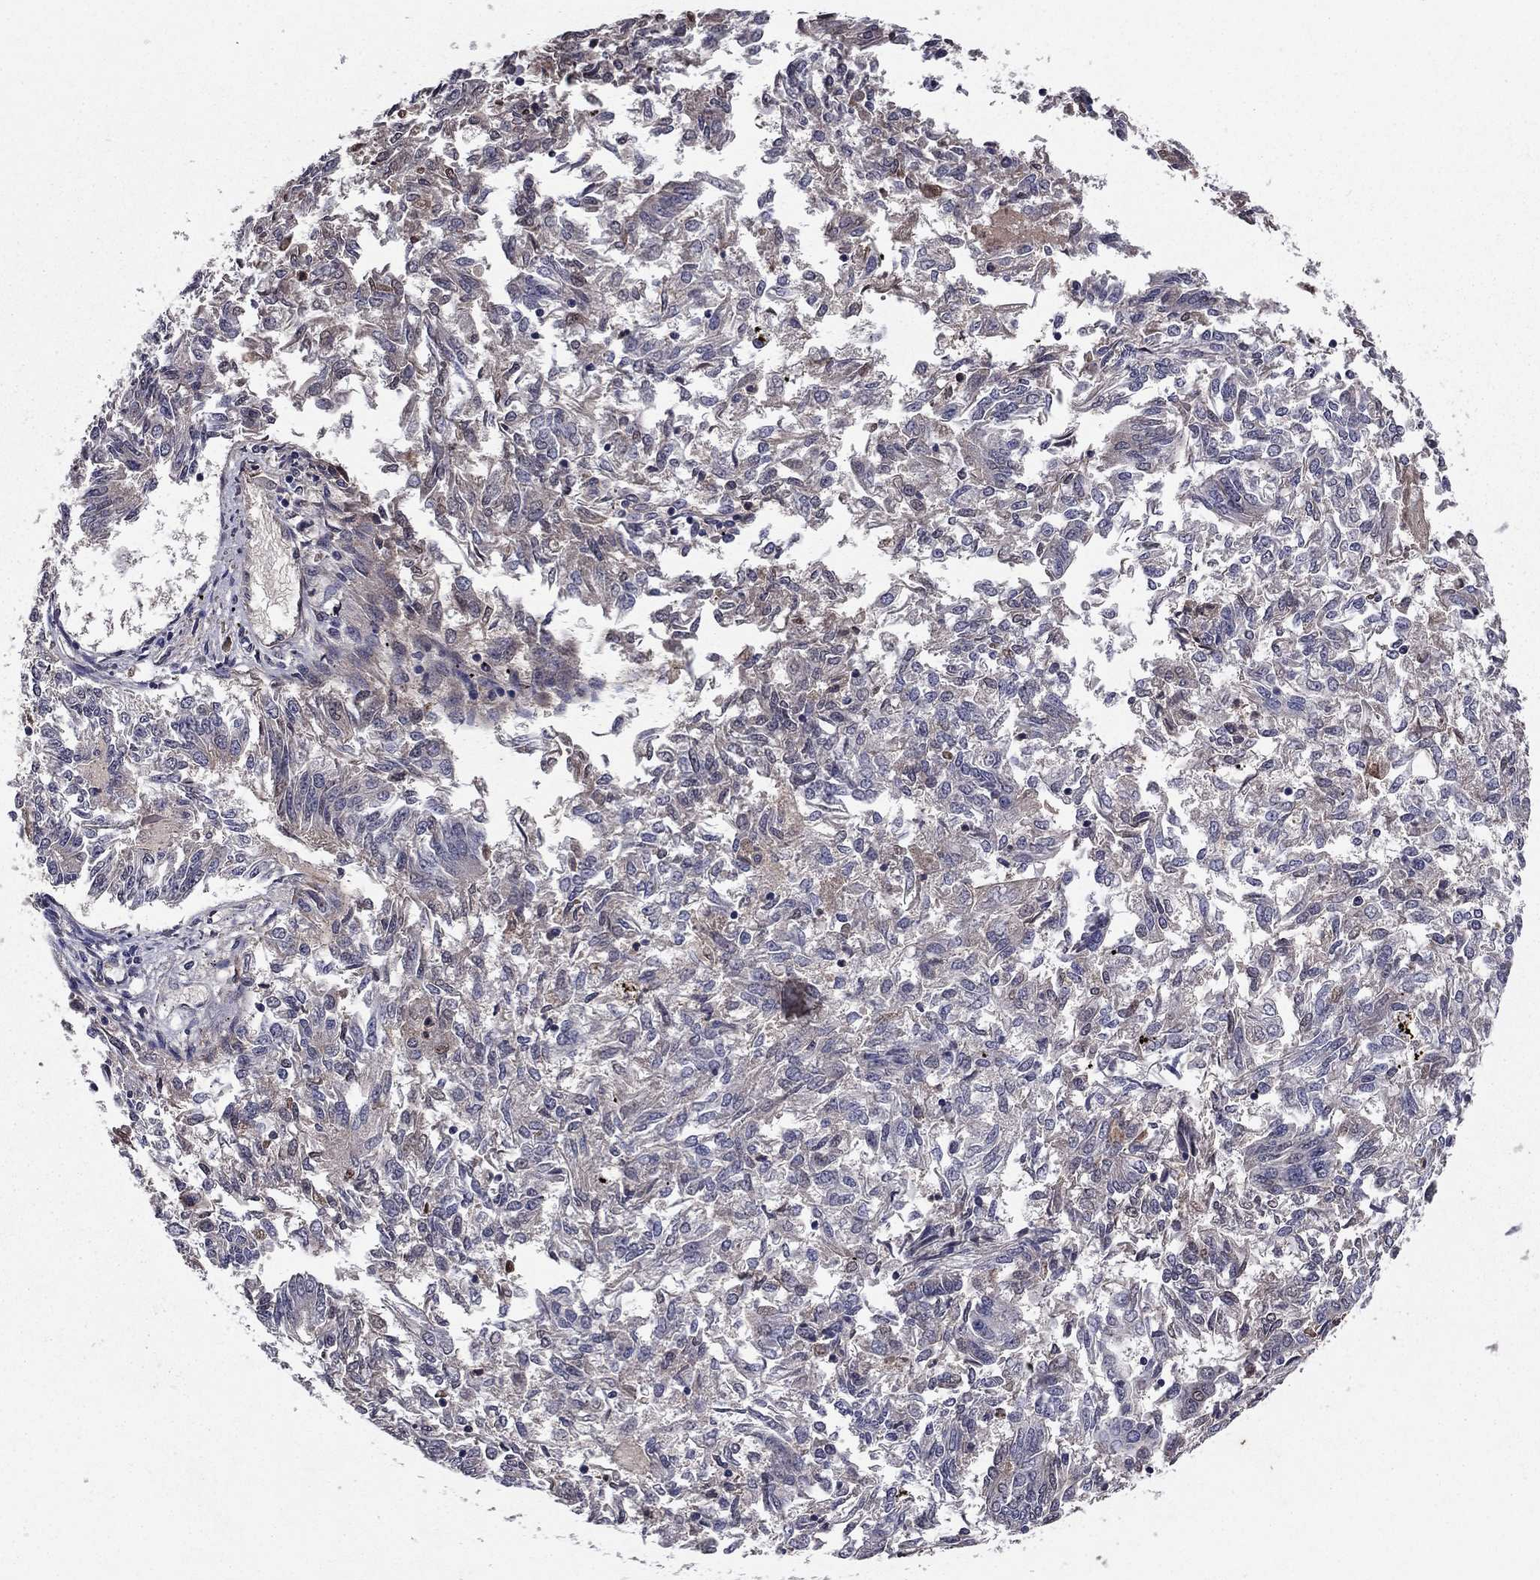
{"staining": {"intensity": "negative", "quantity": "none", "location": "none"}, "tissue": "endometrial cancer", "cell_type": "Tumor cells", "image_type": "cancer", "snomed": [{"axis": "morphology", "description": "Adenocarcinoma, NOS"}, {"axis": "topography", "description": "Endometrium"}], "caption": "There is no significant expression in tumor cells of endometrial adenocarcinoma. Brightfield microscopy of immunohistochemistry stained with DAB (3,3'-diaminobenzidine) (brown) and hematoxylin (blue), captured at high magnification.", "gene": "PROS1", "patient": {"sex": "female", "age": 58}}